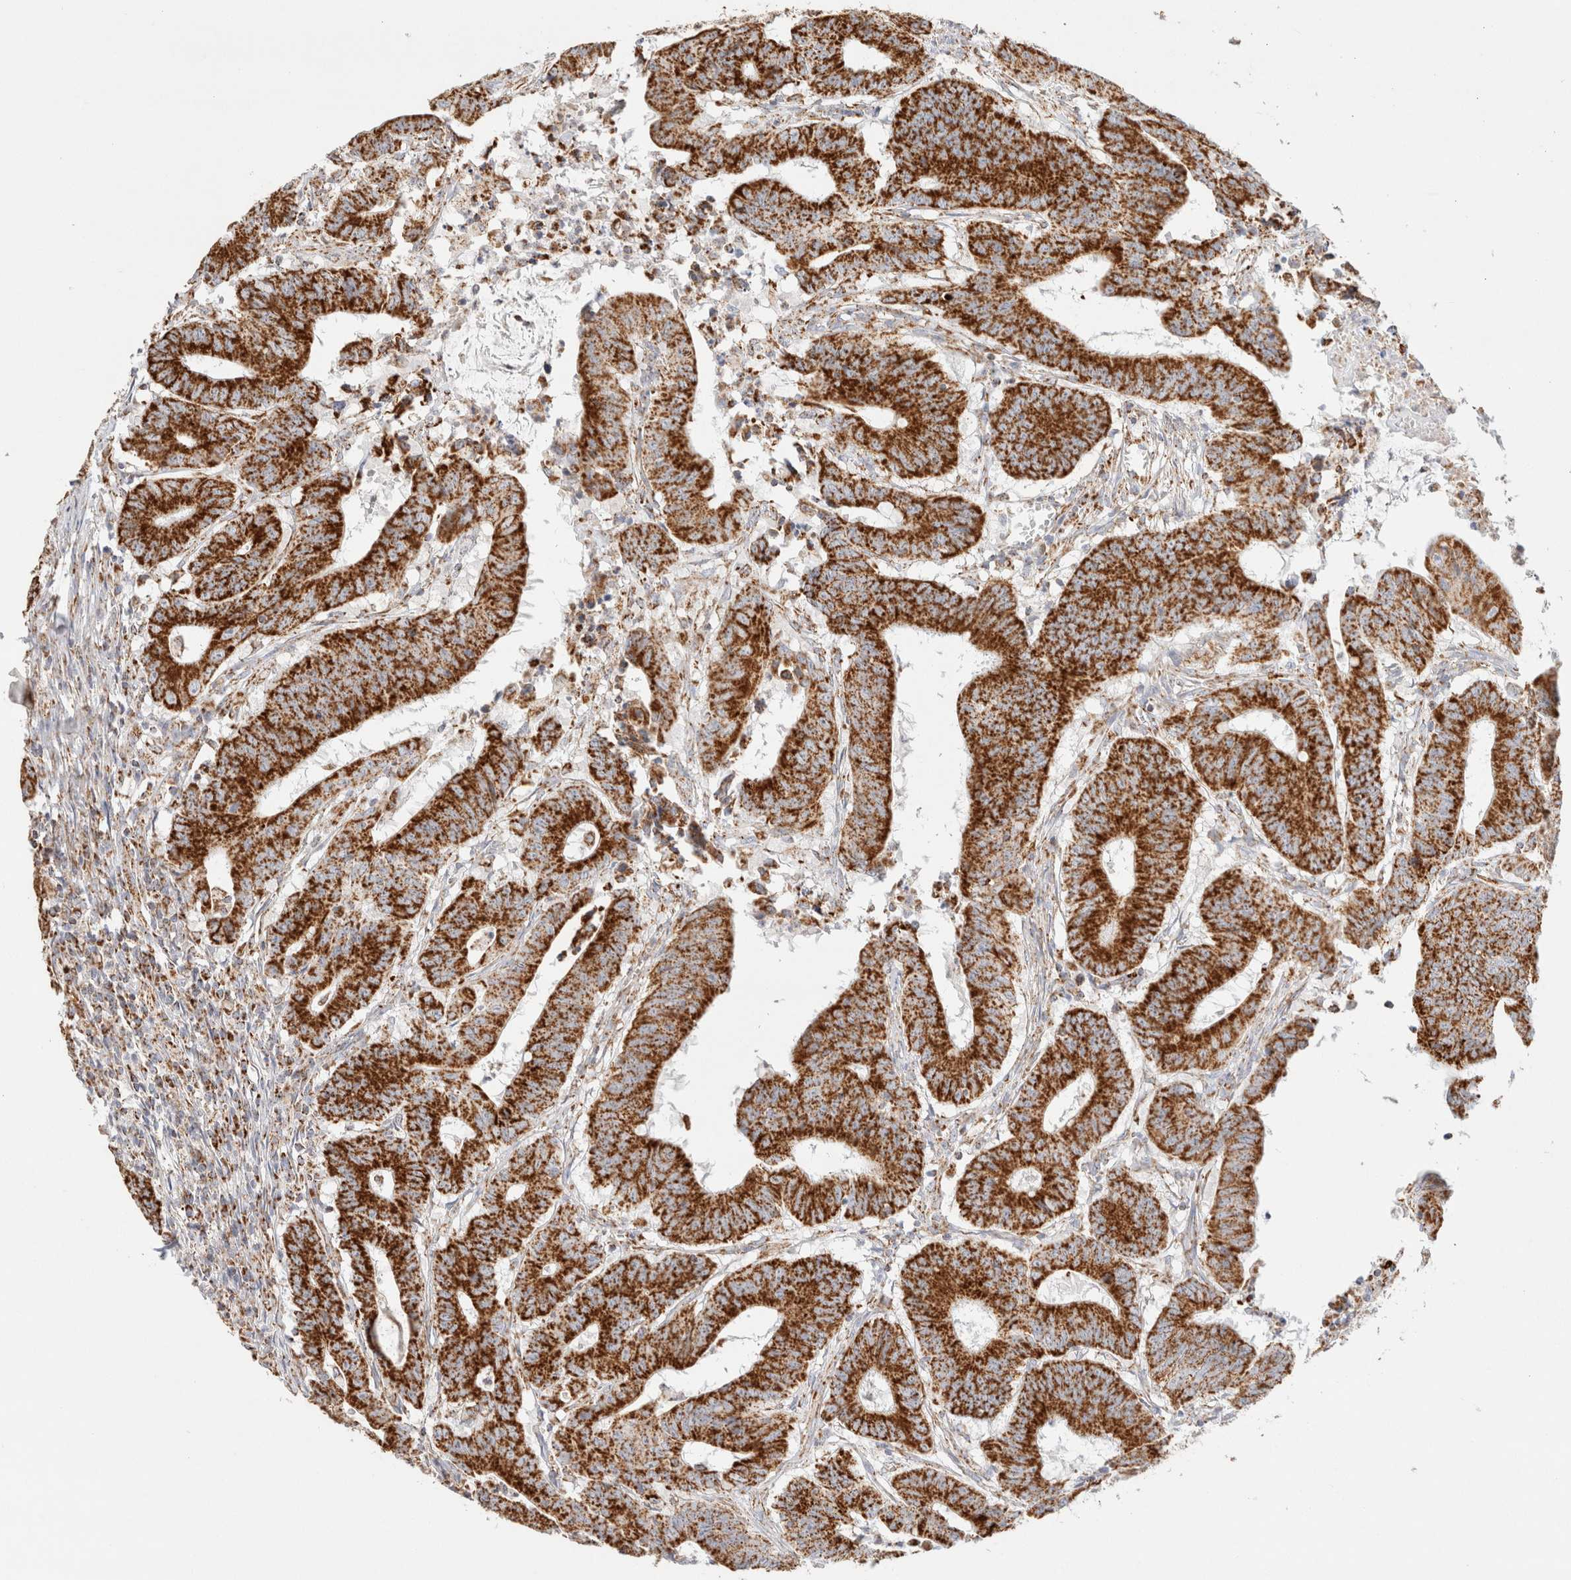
{"staining": {"intensity": "strong", "quantity": ">75%", "location": "cytoplasmic/membranous"}, "tissue": "colorectal cancer", "cell_type": "Tumor cells", "image_type": "cancer", "snomed": [{"axis": "morphology", "description": "Adenocarcinoma, NOS"}, {"axis": "topography", "description": "Colon"}], "caption": "This is a micrograph of immunohistochemistry (IHC) staining of colorectal cancer (adenocarcinoma), which shows strong expression in the cytoplasmic/membranous of tumor cells.", "gene": "PHB2", "patient": {"sex": "male", "age": 45}}